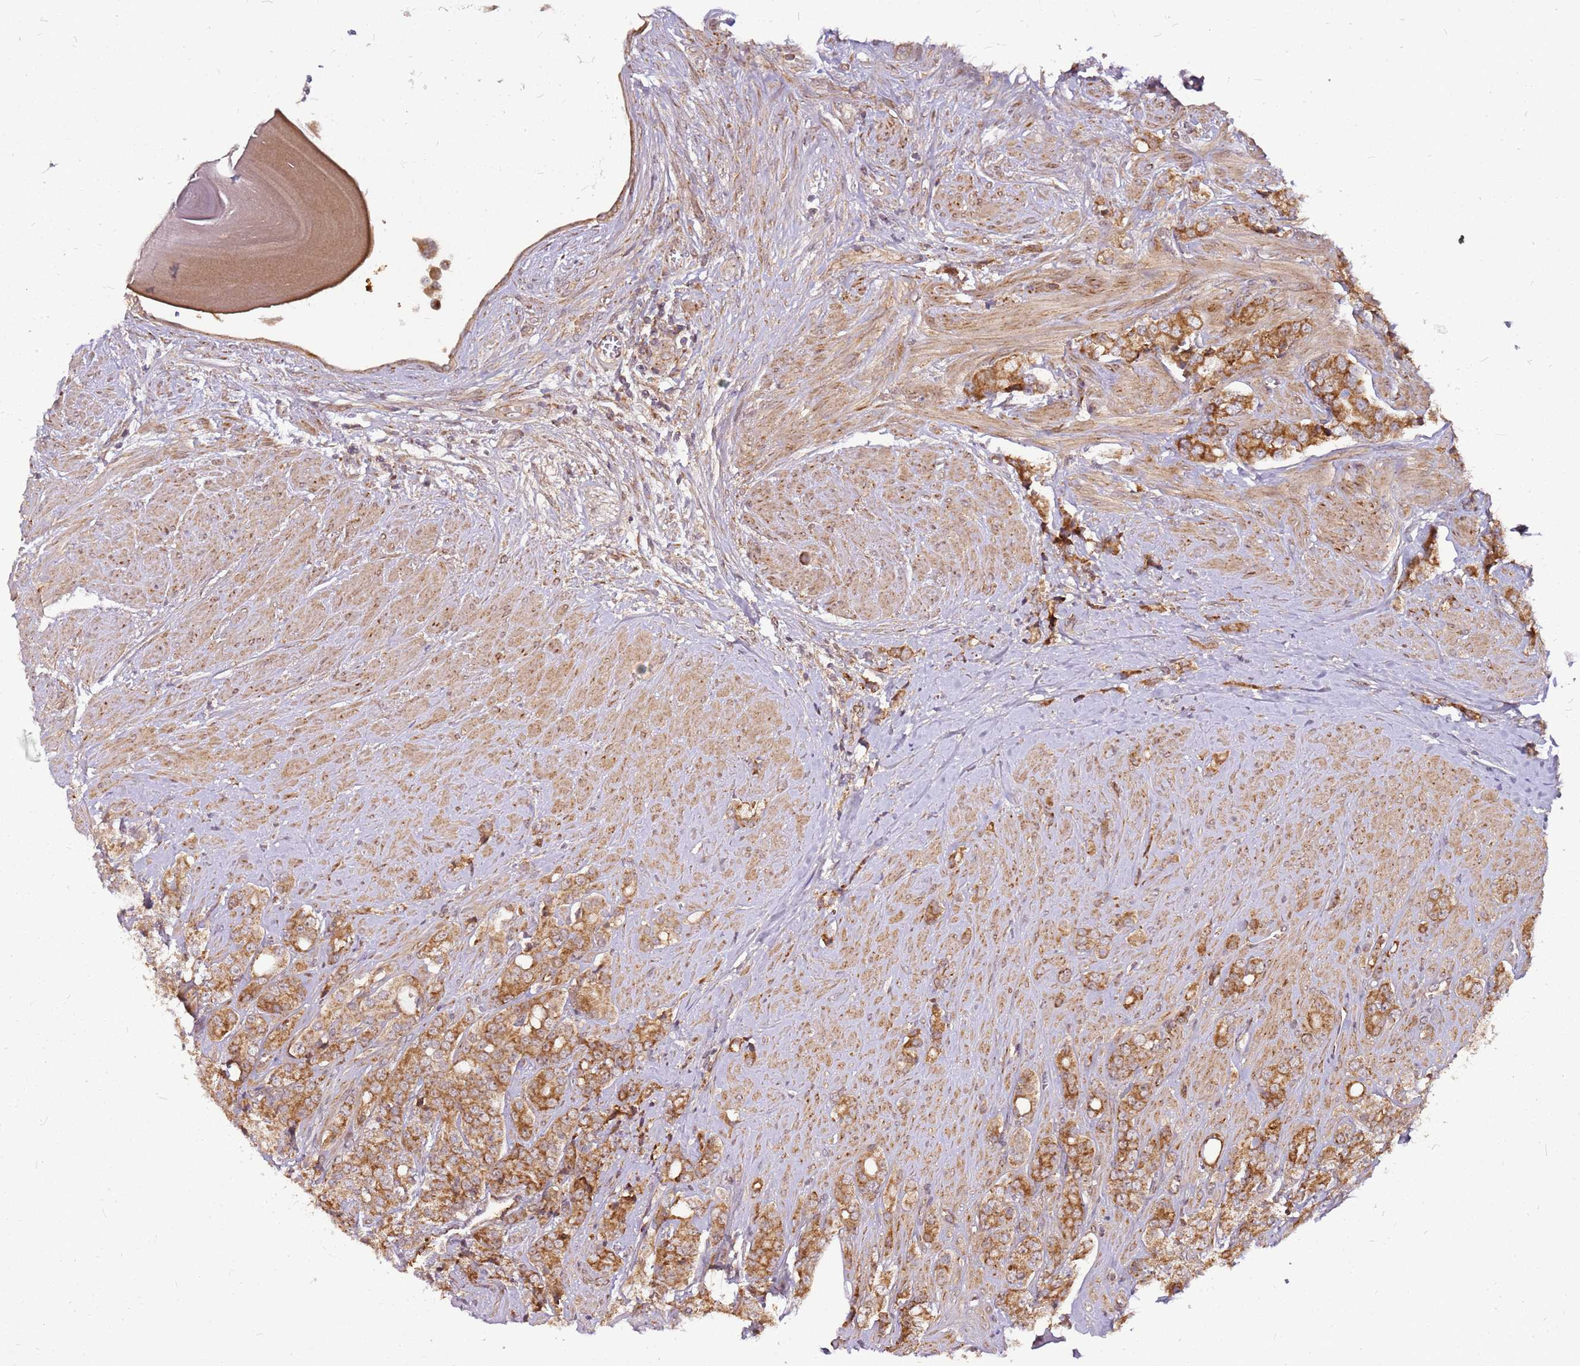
{"staining": {"intensity": "moderate", "quantity": ">75%", "location": "cytoplasmic/membranous"}, "tissue": "prostate cancer", "cell_type": "Tumor cells", "image_type": "cancer", "snomed": [{"axis": "morphology", "description": "Adenocarcinoma, High grade"}, {"axis": "topography", "description": "Prostate"}], "caption": "A medium amount of moderate cytoplasmic/membranous positivity is appreciated in about >75% of tumor cells in high-grade adenocarcinoma (prostate) tissue.", "gene": "CCDC159", "patient": {"sex": "male", "age": 62}}